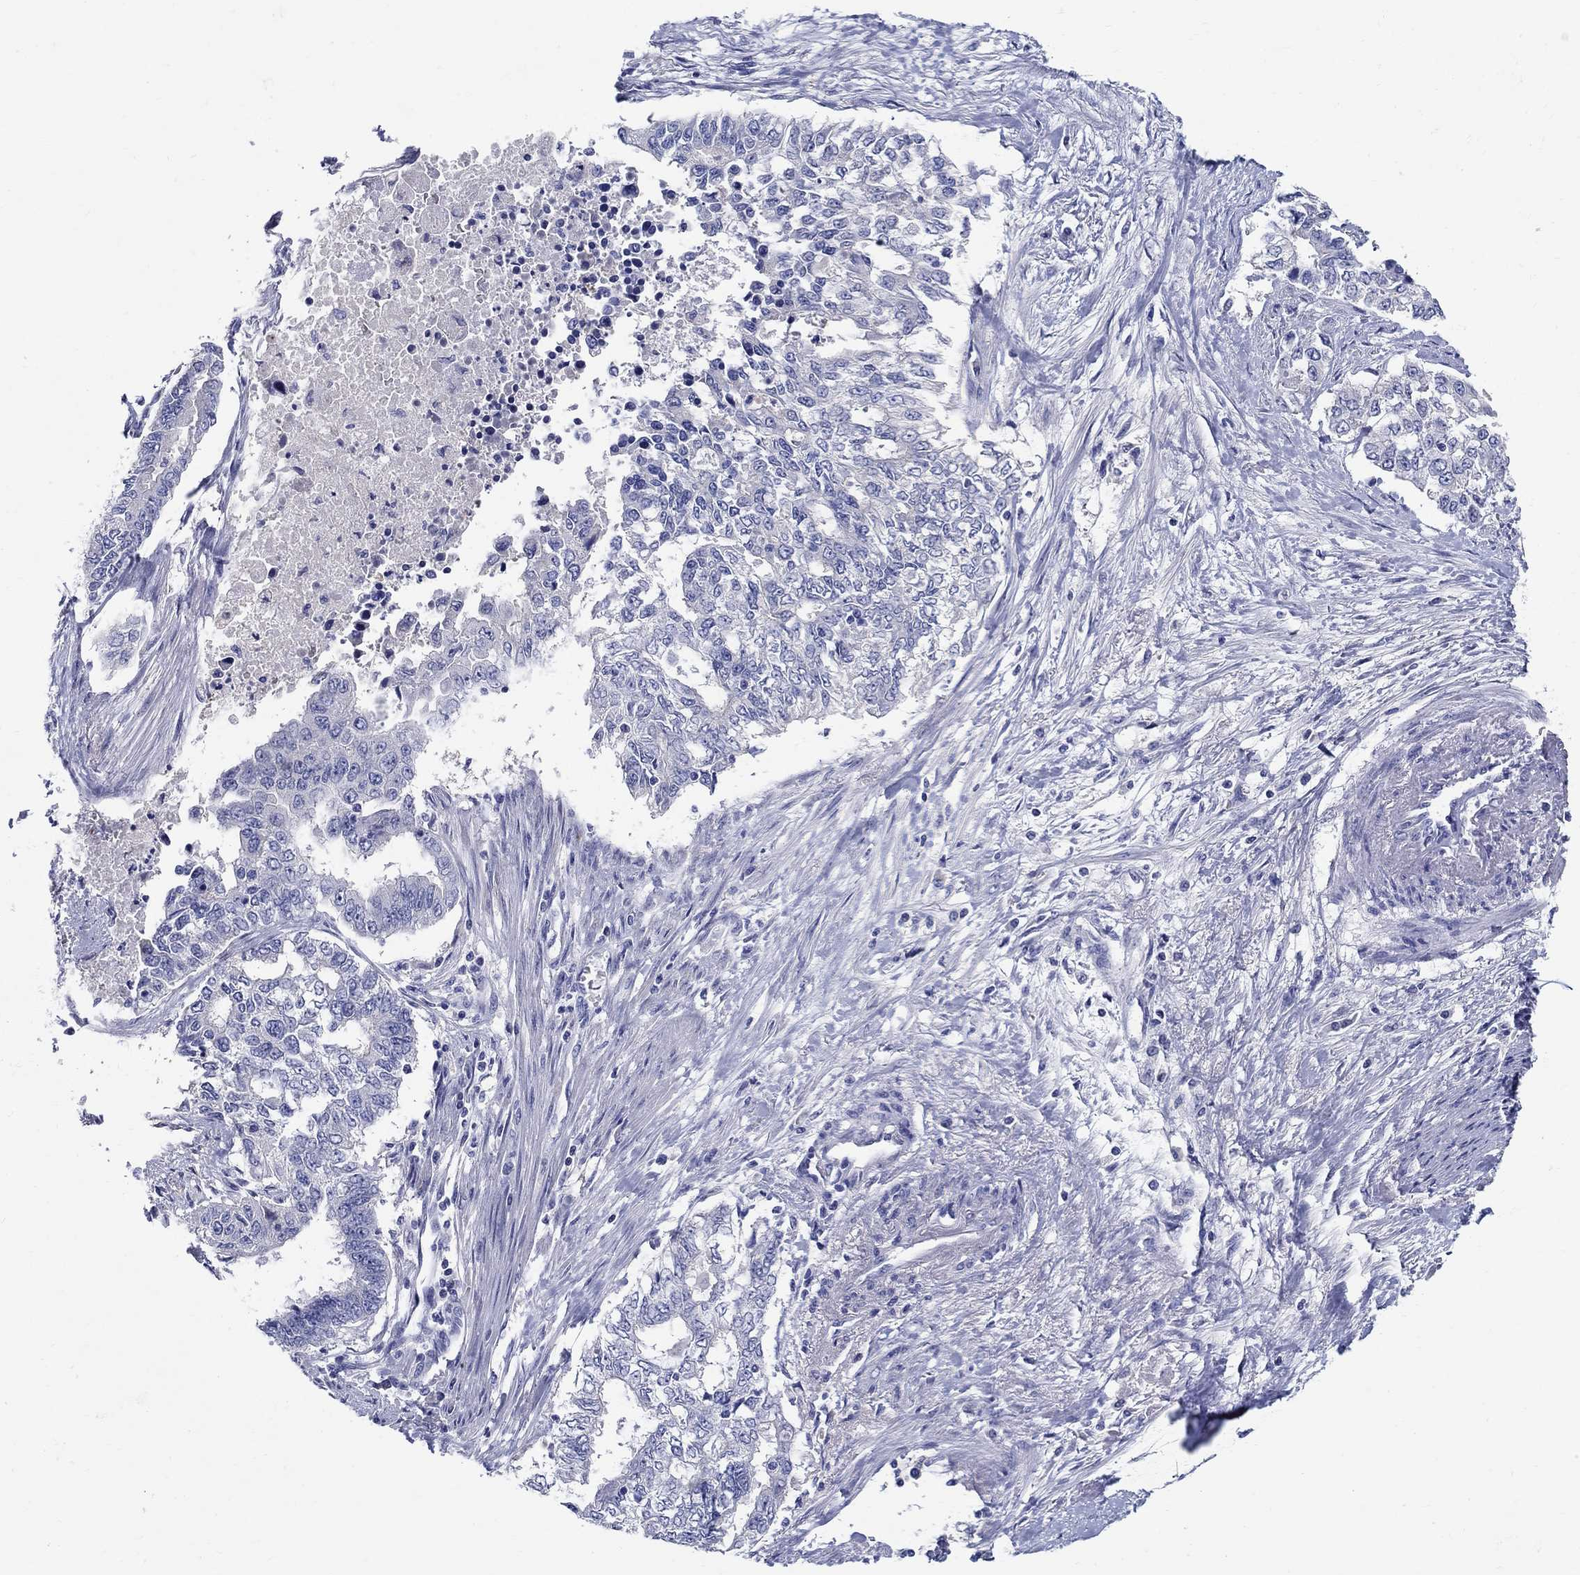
{"staining": {"intensity": "negative", "quantity": "none", "location": "none"}, "tissue": "endometrial cancer", "cell_type": "Tumor cells", "image_type": "cancer", "snomed": [{"axis": "morphology", "description": "Adenocarcinoma, NOS"}, {"axis": "topography", "description": "Uterus"}], "caption": "Photomicrograph shows no significant protein expression in tumor cells of adenocarcinoma (endometrial).", "gene": "CRYGD", "patient": {"sex": "female", "age": 59}}